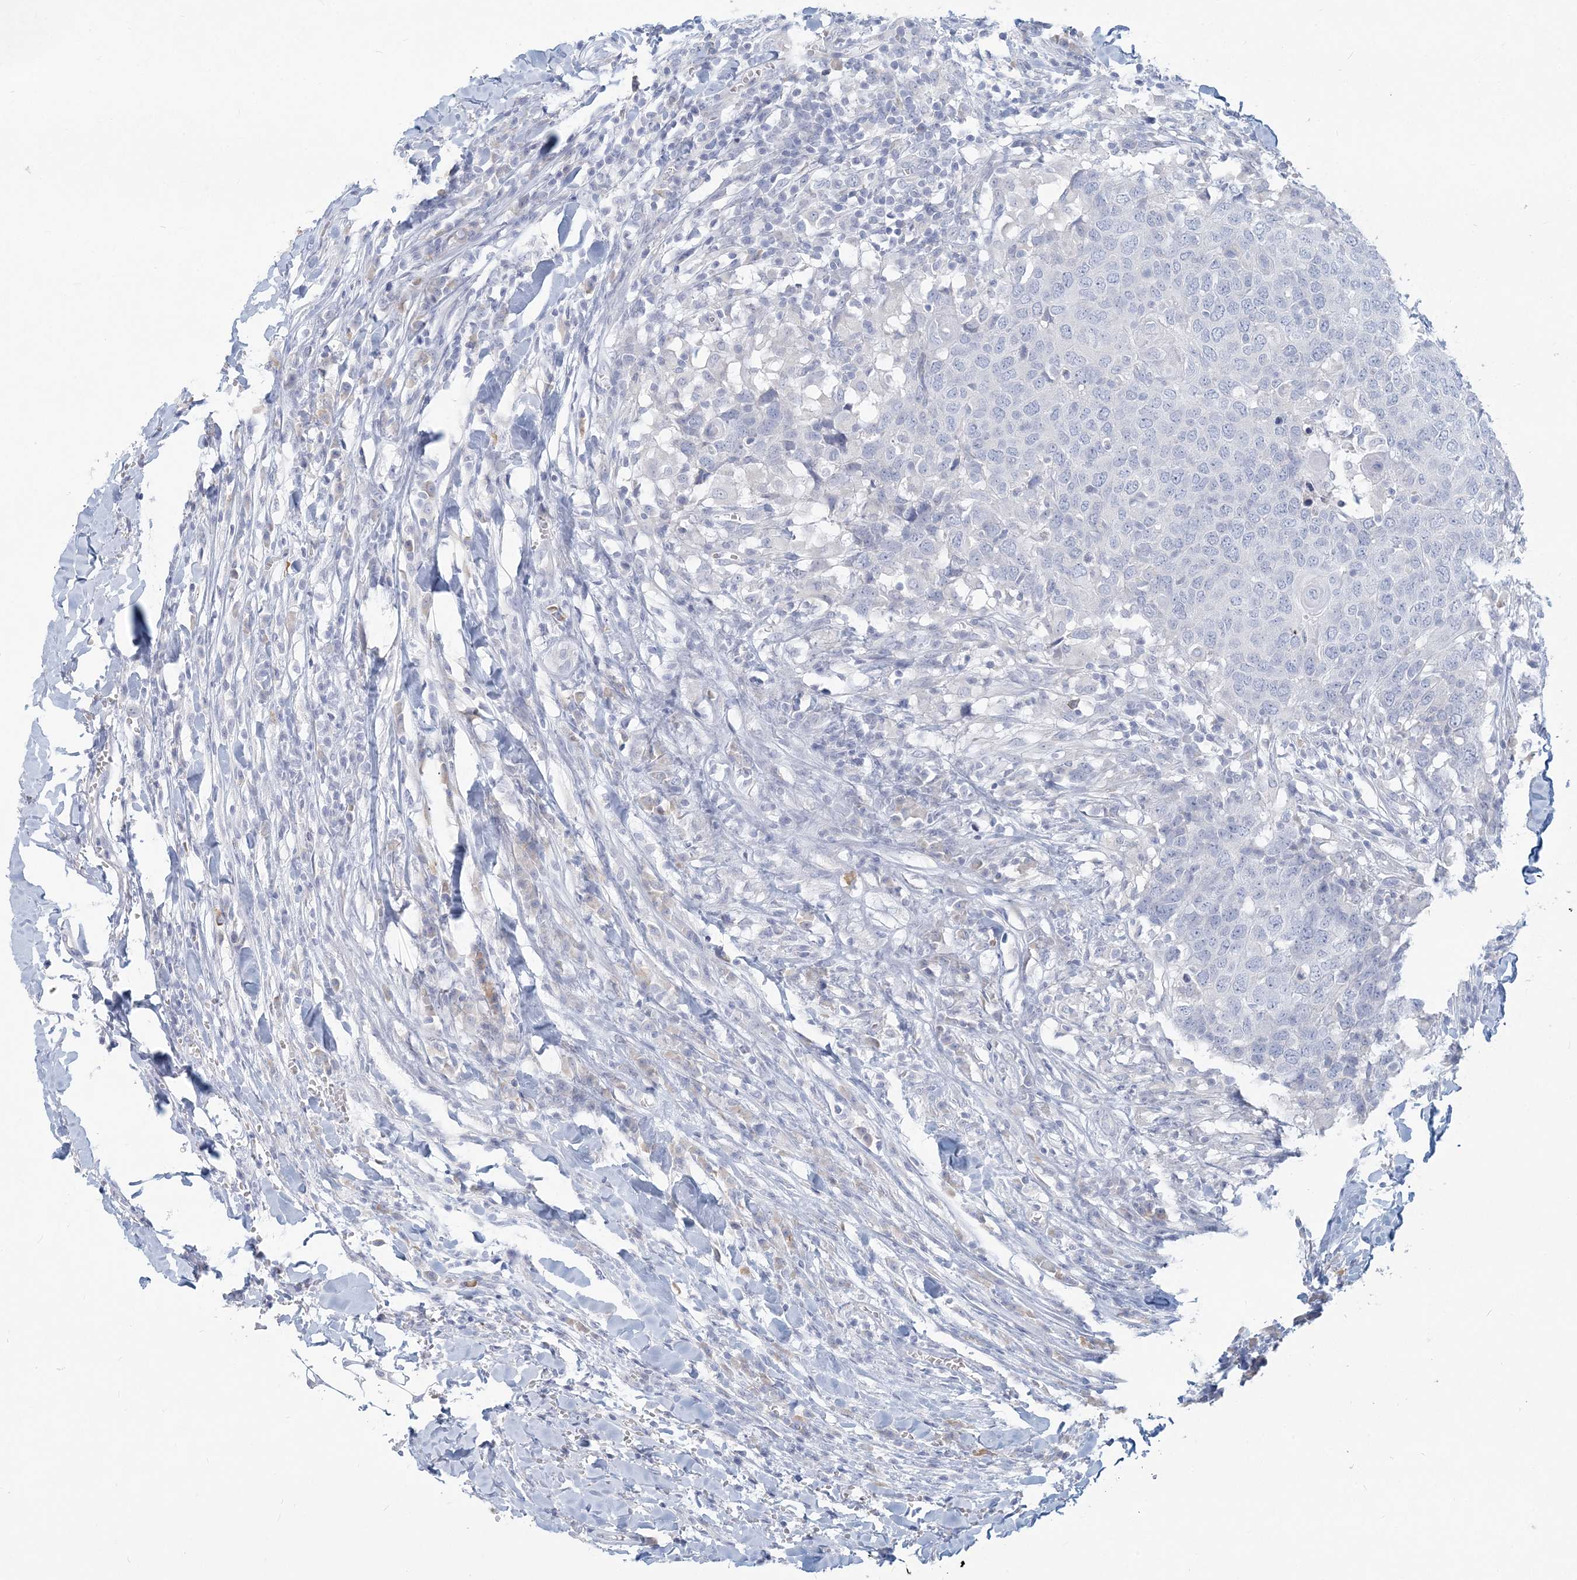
{"staining": {"intensity": "negative", "quantity": "none", "location": "none"}, "tissue": "head and neck cancer", "cell_type": "Tumor cells", "image_type": "cancer", "snomed": [{"axis": "morphology", "description": "Squamous cell carcinoma, NOS"}, {"axis": "topography", "description": "Head-Neck"}], "caption": "This is a image of IHC staining of squamous cell carcinoma (head and neck), which shows no positivity in tumor cells. (Brightfield microscopy of DAB immunohistochemistry at high magnification).", "gene": "CSN1S1", "patient": {"sex": "male", "age": 66}}